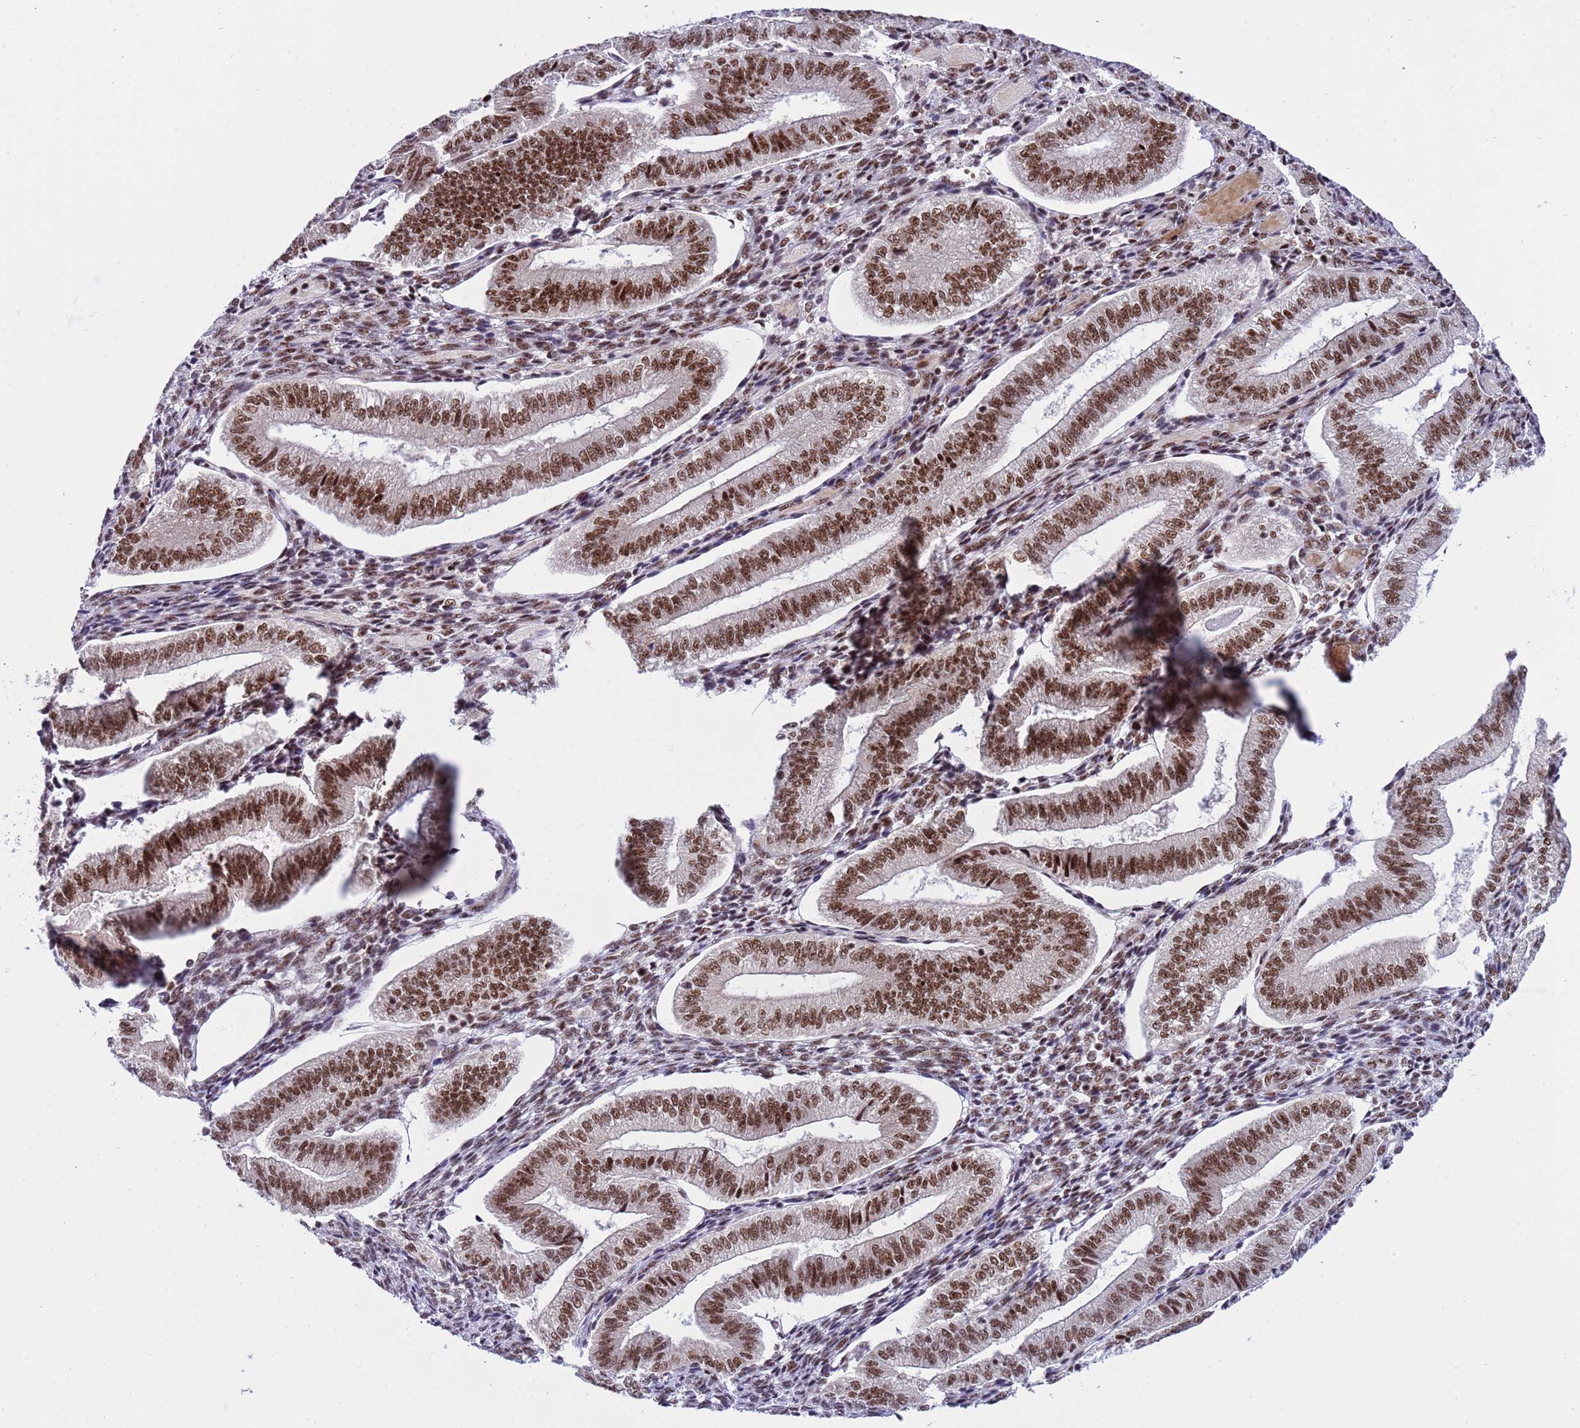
{"staining": {"intensity": "strong", "quantity": "25%-75%", "location": "nuclear"}, "tissue": "endometrium", "cell_type": "Cells in endometrial stroma", "image_type": "normal", "snomed": [{"axis": "morphology", "description": "Normal tissue, NOS"}, {"axis": "topography", "description": "Endometrium"}], "caption": "The image displays immunohistochemical staining of unremarkable endometrium. There is strong nuclear expression is seen in approximately 25%-75% of cells in endometrial stroma.", "gene": "THOC2", "patient": {"sex": "female", "age": 34}}